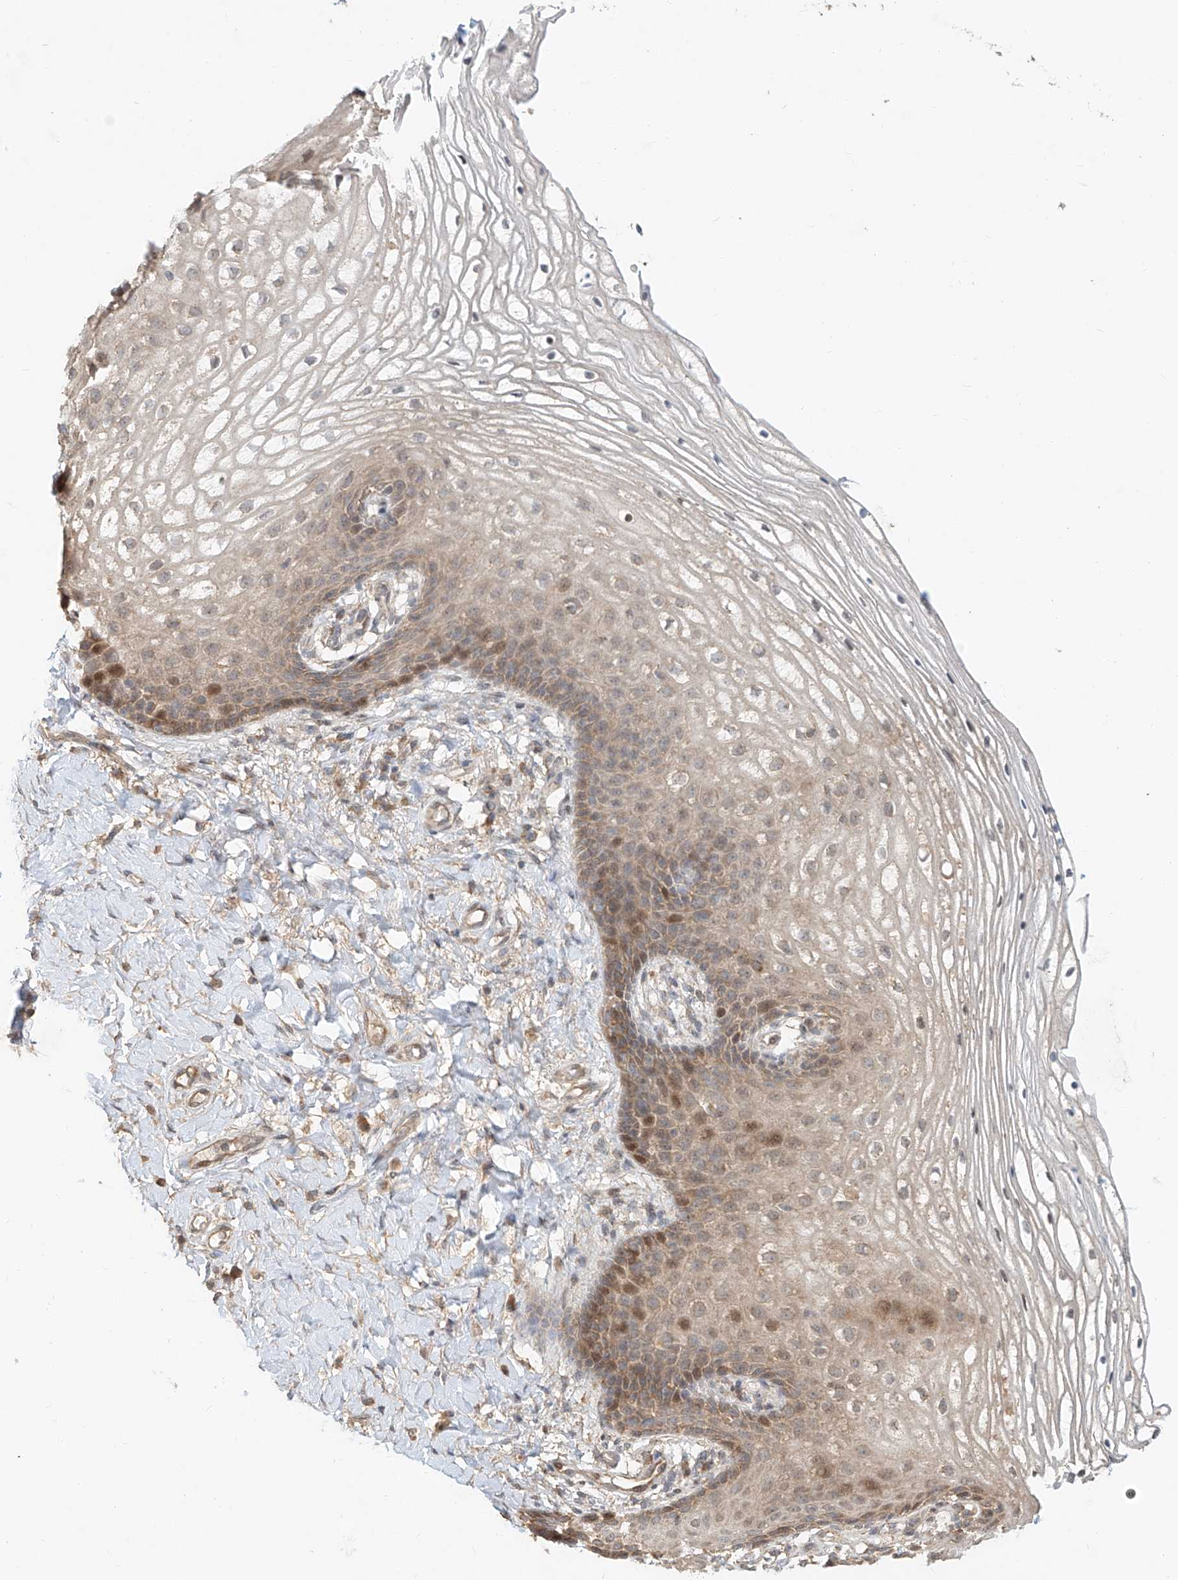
{"staining": {"intensity": "moderate", "quantity": "<25%", "location": "cytoplasmic/membranous,nuclear"}, "tissue": "vagina", "cell_type": "Squamous epithelial cells", "image_type": "normal", "snomed": [{"axis": "morphology", "description": "Normal tissue, NOS"}, {"axis": "topography", "description": "Vagina"}], "caption": "Moderate cytoplasmic/membranous,nuclear expression is present in approximately <25% of squamous epithelial cells in unremarkable vagina.", "gene": "TMEM61", "patient": {"sex": "female", "age": 60}}